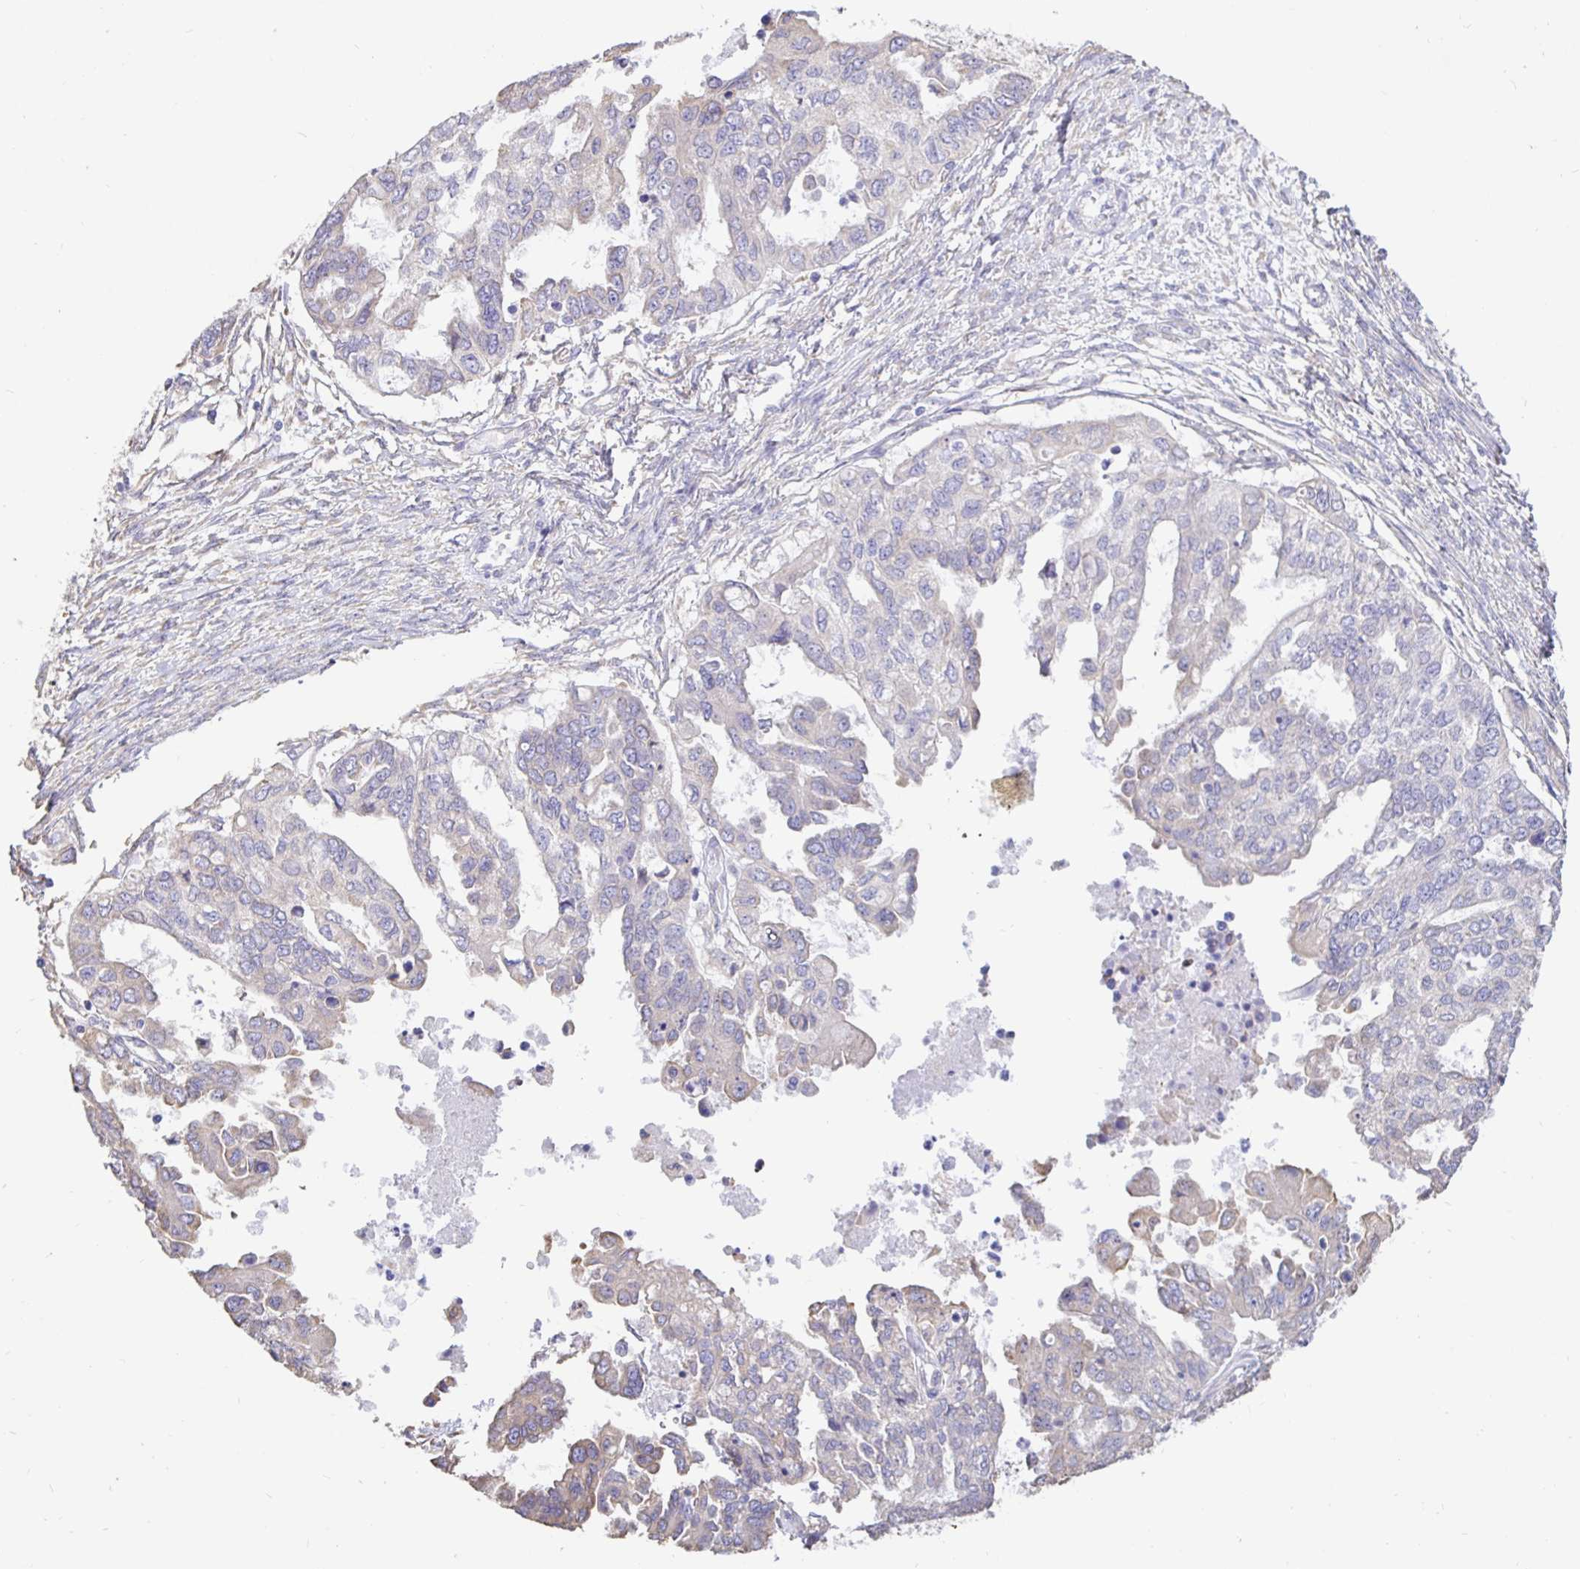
{"staining": {"intensity": "negative", "quantity": "none", "location": "none"}, "tissue": "ovarian cancer", "cell_type": "Tumor cells", "image_type": "cancer", "snomed": [{"axis": "morphology", "description": "Cystadenocarcinoma, serous, NOS"}, {"axis": "topography", "description": "Ovary"}], "caption": "A photomicrograph of ovarian cancer (serous cystadenocarcinoma) stained for a protein demonstrates no brown staining in tumor cells. (DAB immunohistochemistry visualized using brightfield microscopy, high magnification).", "gene": "DNAI2", "patient": {"sex": "female", "age": 53}}